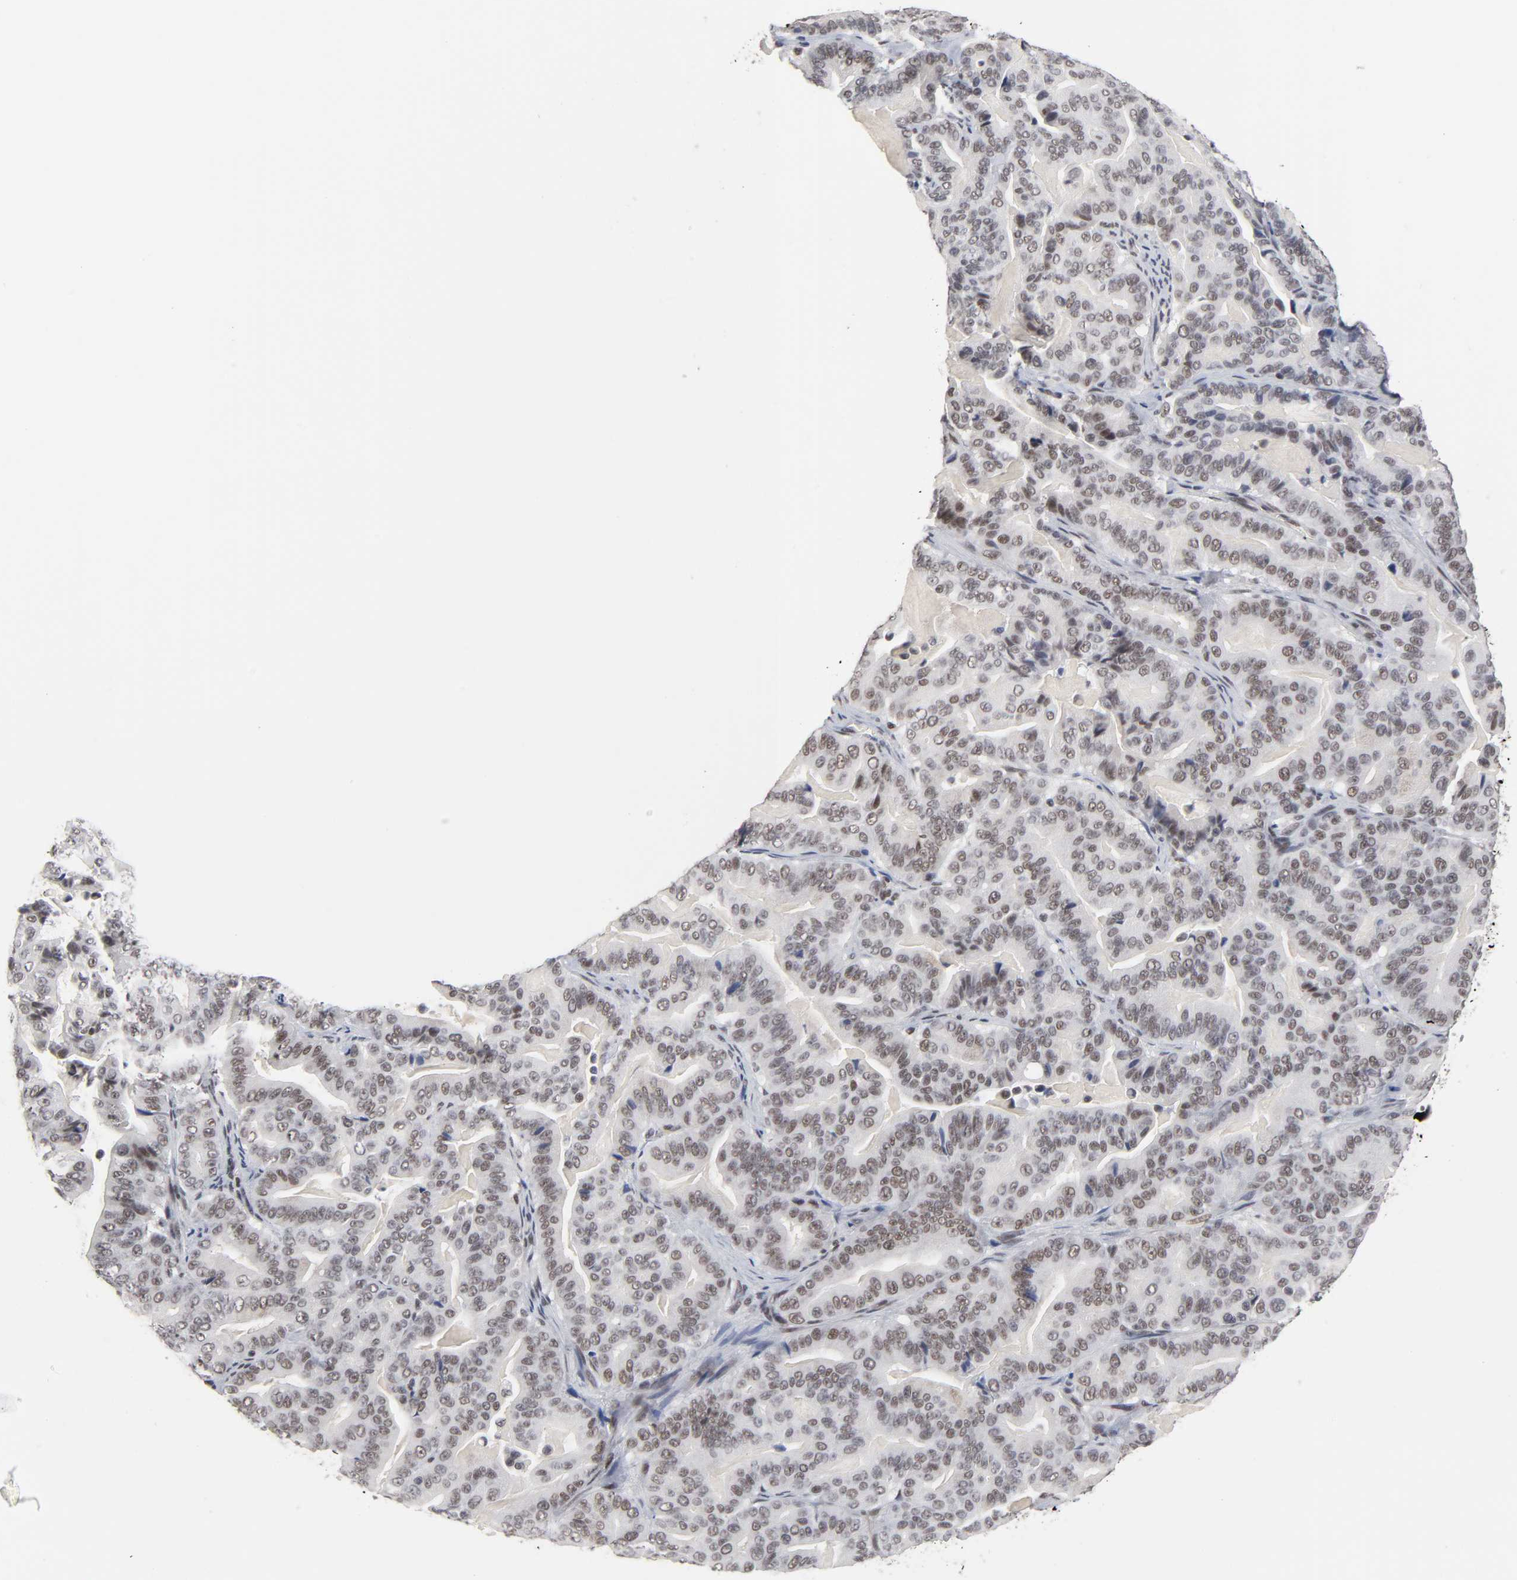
{"staining": {"intensity": "weak", "quantity": ">75%", "location": "nuclear"}, "tissue": "pancreatic cancer", "cell_type": "Tumor cells", "image_type": "cancer", "snomed": [{"axis": "morphology", "description": "Adenocarcinoma, NOS"}, {"axis": "topography", "description": "Pancreas"}], "caption": "A low amount of weak nuclear expression is identified in about >75% of tumor cells in pancreatic cancer tissue.", "gene": "TRIM33", "patient": {"sex": "male", "age": 63}}